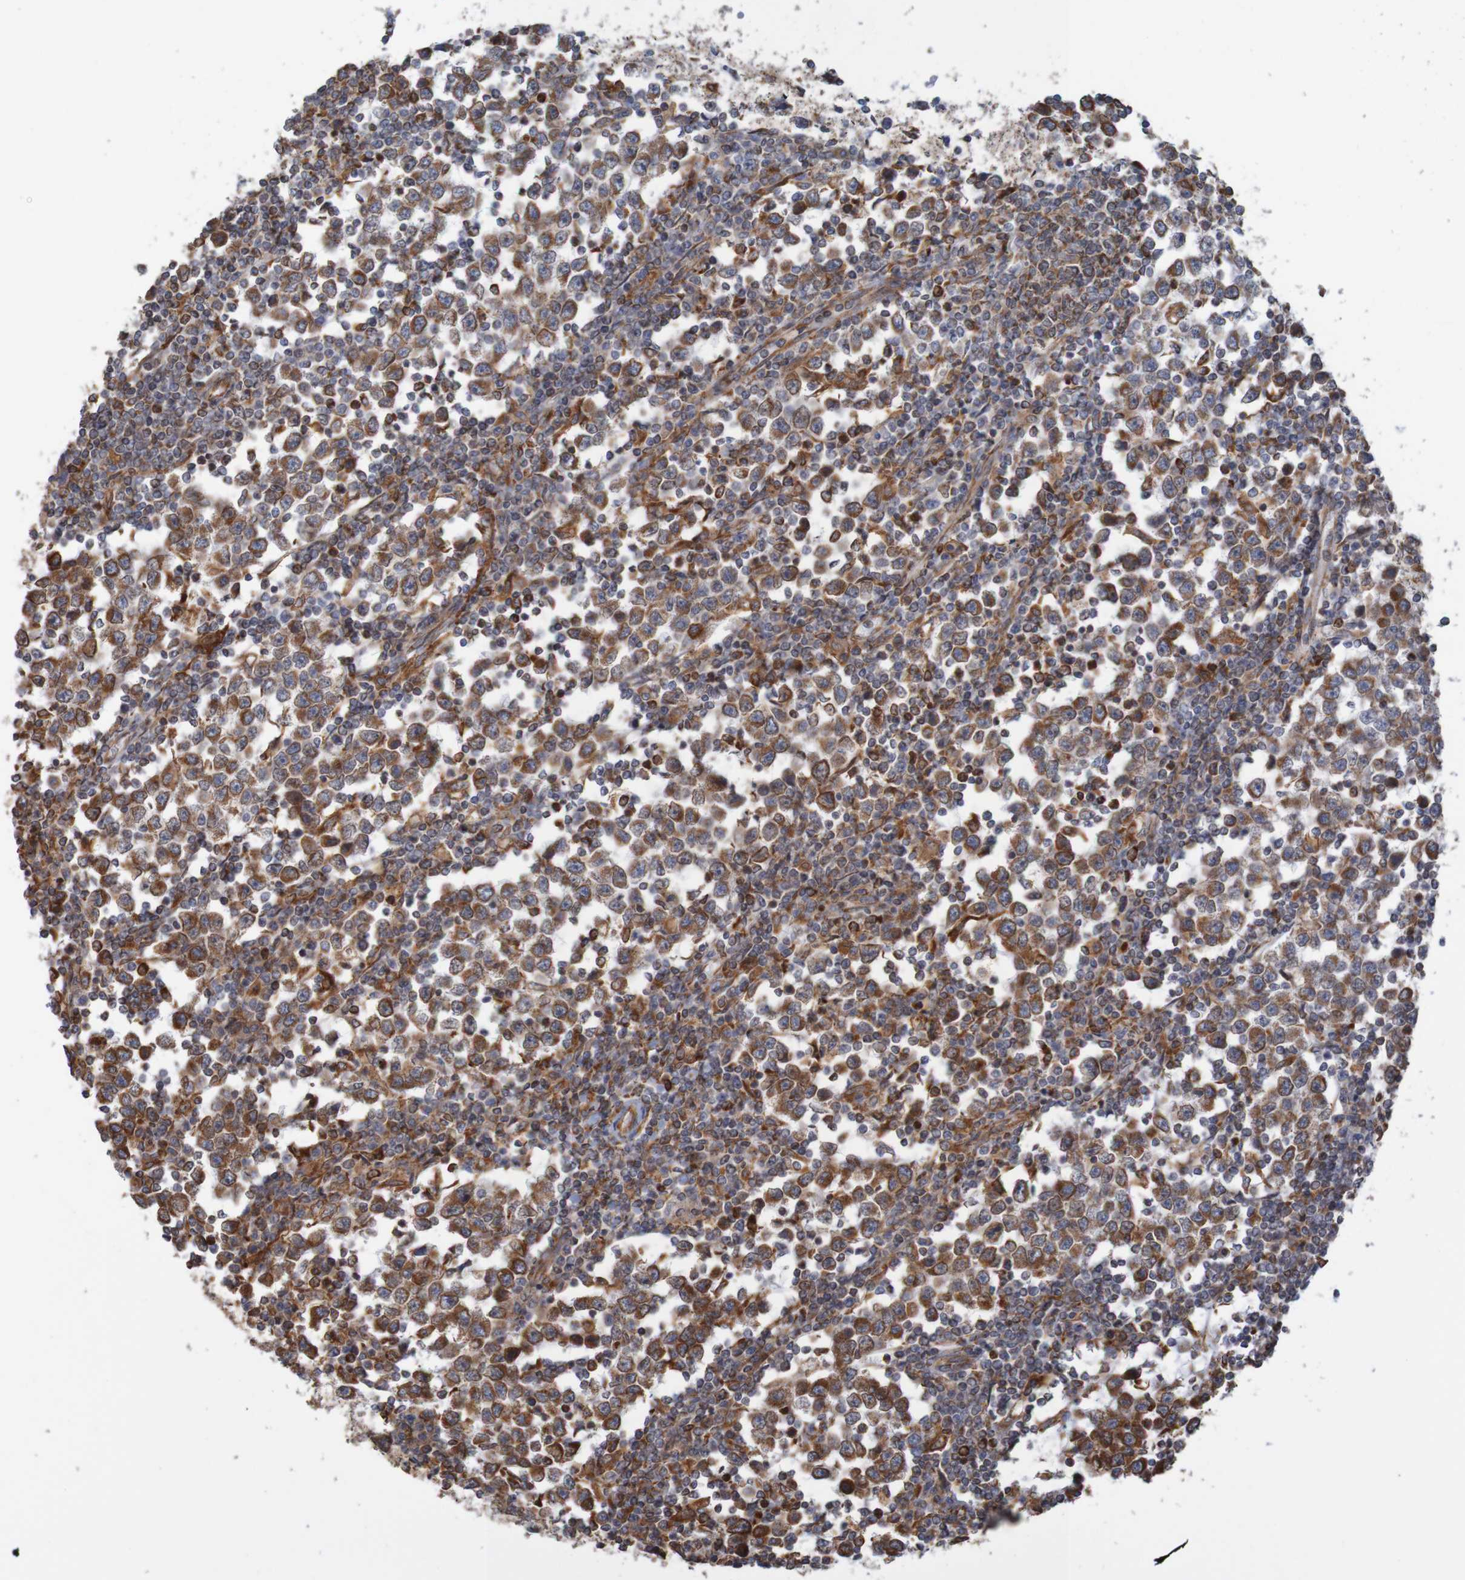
{"staining": {"intensity": "strong", "quantity": "25%-75%", "location": "cytoplasmic/membranous"}, "tissue": "testis cancer", "cell_type": "Tumor cells", "image_type": "cancer", "snomed": [{"axis": "morphology", "description": "Seminoma, NOS"}, {"axis": "topography", "description": "Testis"}], "caption": "The photomicrograph reveals staining of testis cancer, revealing strong cytoplasmic/membranous protein expression (brown color) within tumor cells.", "gene": "PDIA3", "patient": {"sex": "male", "age": 65}}